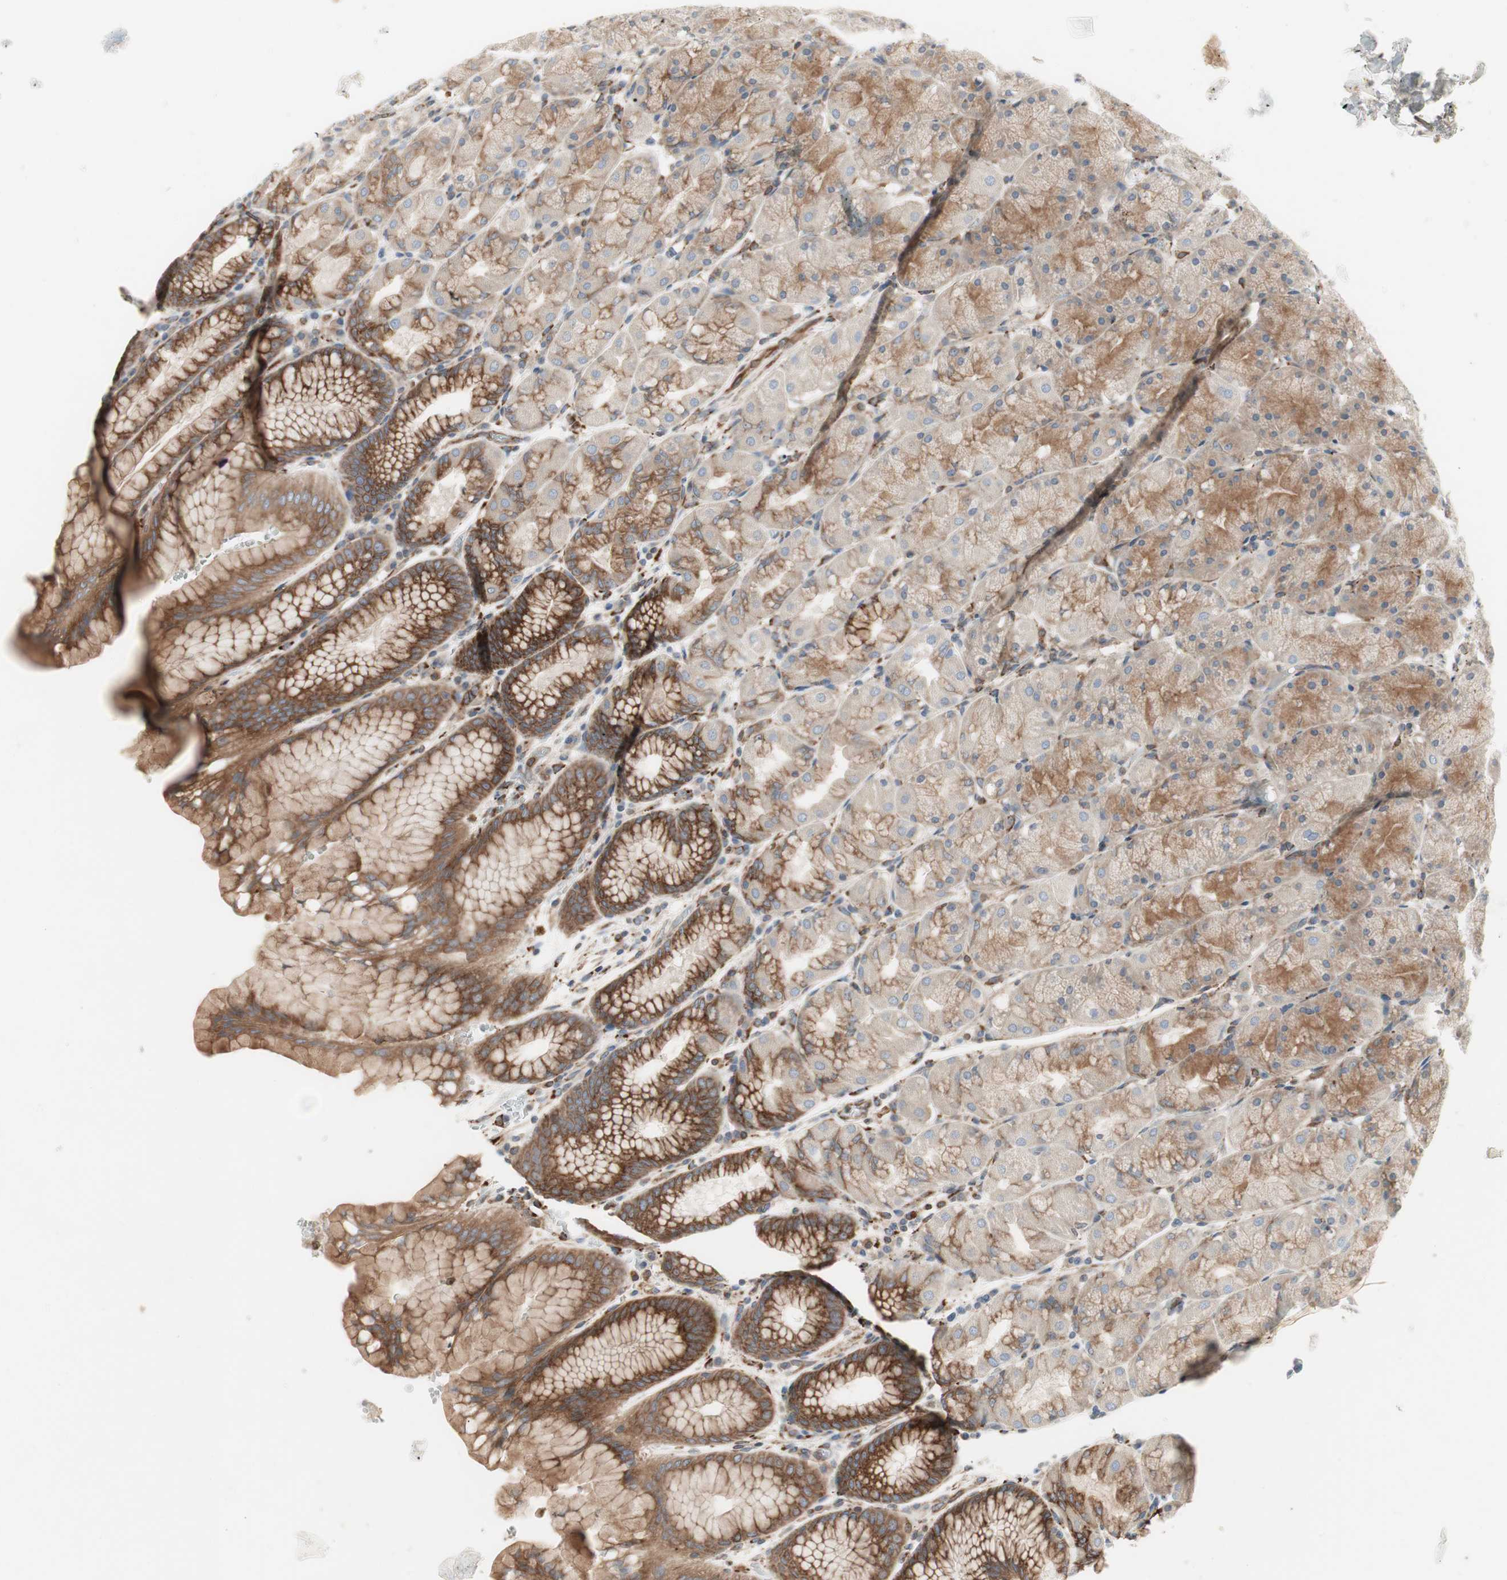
{"staining": {"intensity": "strong", "quantity": "25%-75%", "location": "cytoplasmic/membranous"}, "tissue": "stomach", "cell_type": "Glandular cells", "image_type": "normal", "snomed": [{"axis": "morphology", "description": "Normal tissue, NOS"}, {"axis": "topography", "description": "Stomach, upper"}, {"axis": "topography", "description": "Stomach"}], "caption": "Unremarkable stomach shows strong cytoplasmic/membranous expression in approximately 25%-75% of glandular cells, visualized by immunohistochemistry. Using DAB (brown) and hematoxylin (blue) stains, captured at high magnification using brightfield microscopy.", "gene": "H6PD", "patient": {"sex": "male", "age": 76}}